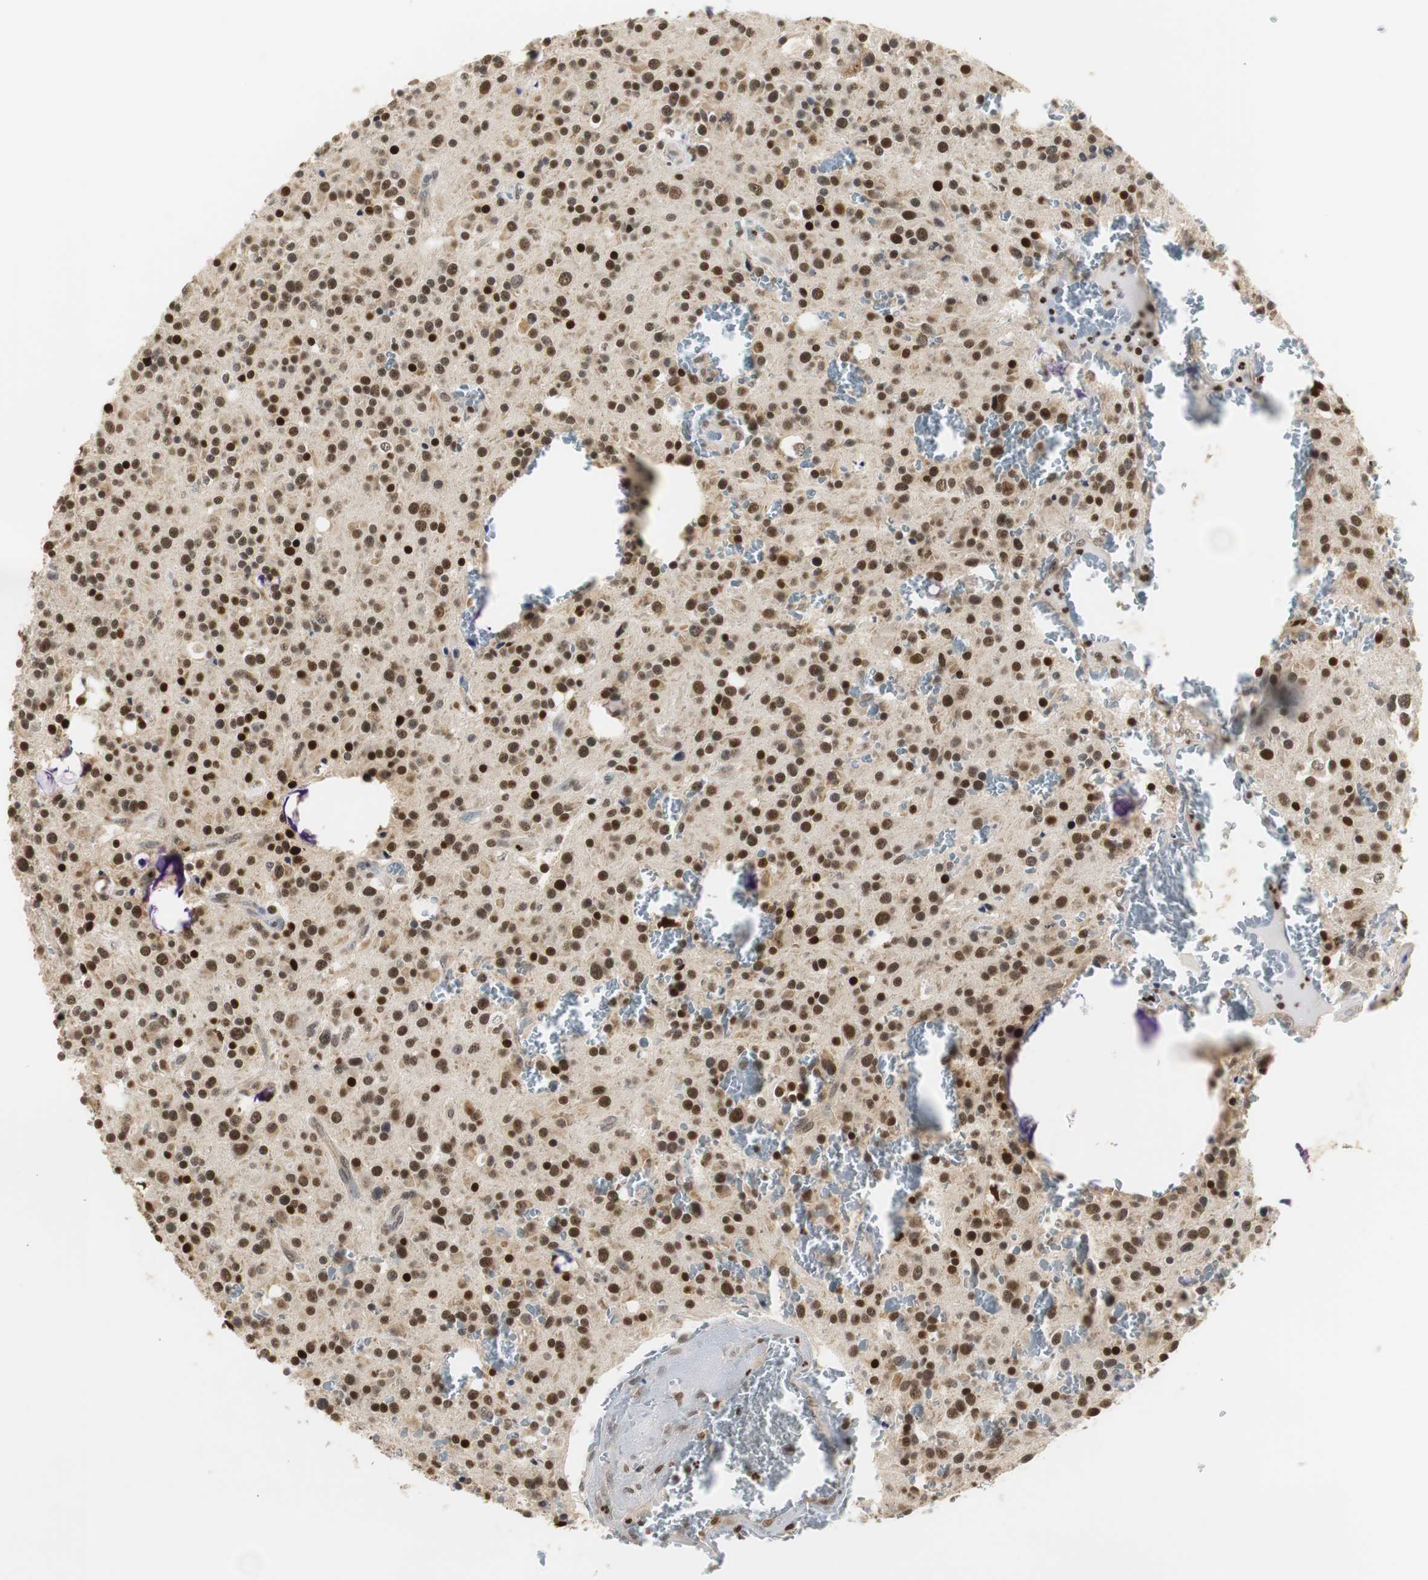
{"staining": {"intensity": "strong", "quantity": ">75%", "location": "nuclear"}, "tissue": "glioma", "cell_type": "Tumor cells", "image_type": "cancer", "snomed": [{"axis": "morphology", "description": "Glioma, malignant, Low grade"}, {"axis": "topography", "description": "Brain"}], "caption": "Protein analysis of malignant low-grade glioma tissue exhibits strong nuclear expression in approximately >75% of tumor cells.", "gene": "ZFC3H1", "patient": {"sex": "male", "age": 58}}